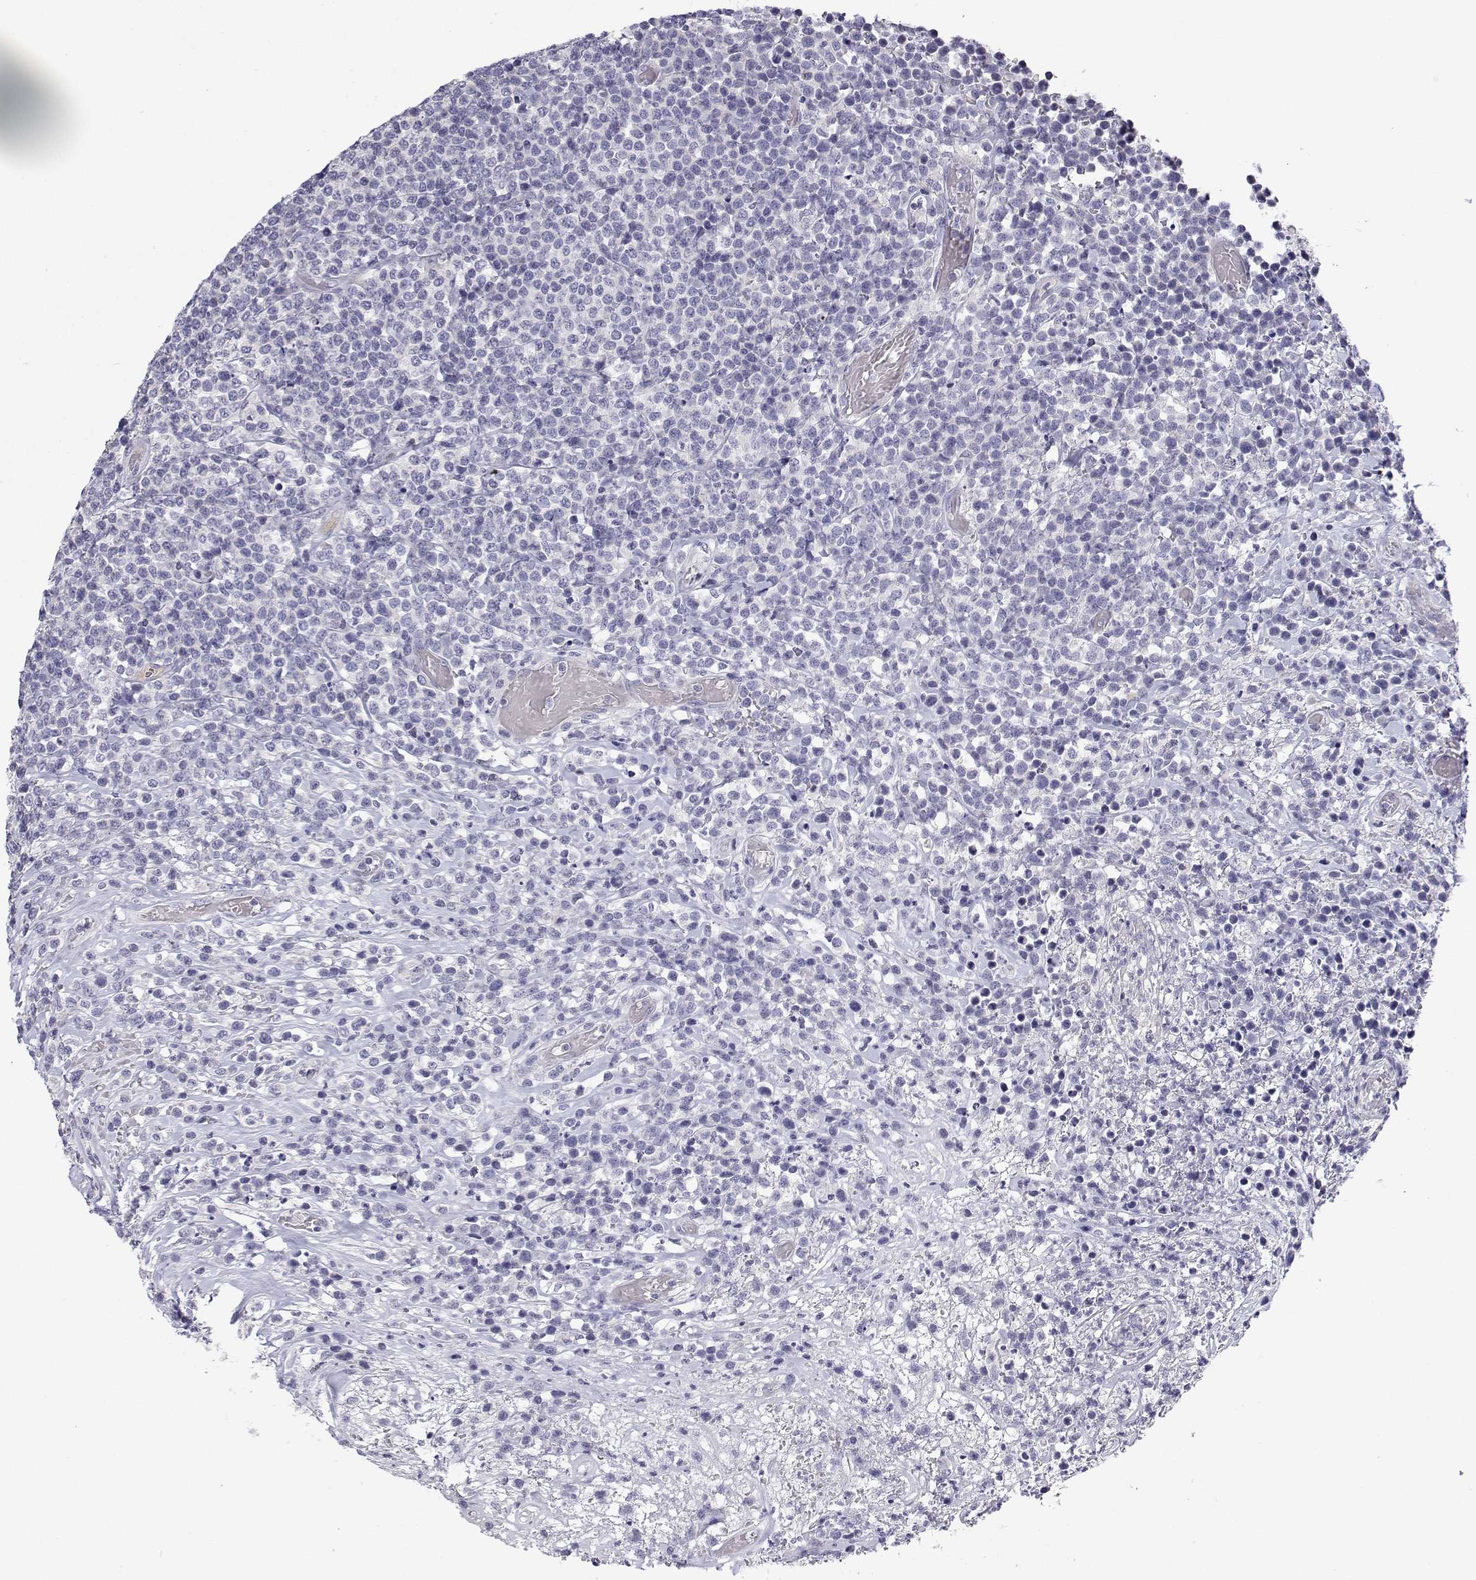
{"staining": {"intensity": "negative", "quantity": "none", "location": "none"}, "tissue": "lymphoma", "cell_type": "Tumor cells", "image_type": "cancer", "snomed": [{"axis": "morphology", "description": "Malignant lymphoma, non-Hodgkin's type, High grade"}, {"axis": "topography", "description": "Soft tissue"}], "caption": "Histopathology image shows no significant protein positivity in tumor cells of lymphoma.", "gene": "ANKRD65", "patient": {"sex": "female", "age": 56}}